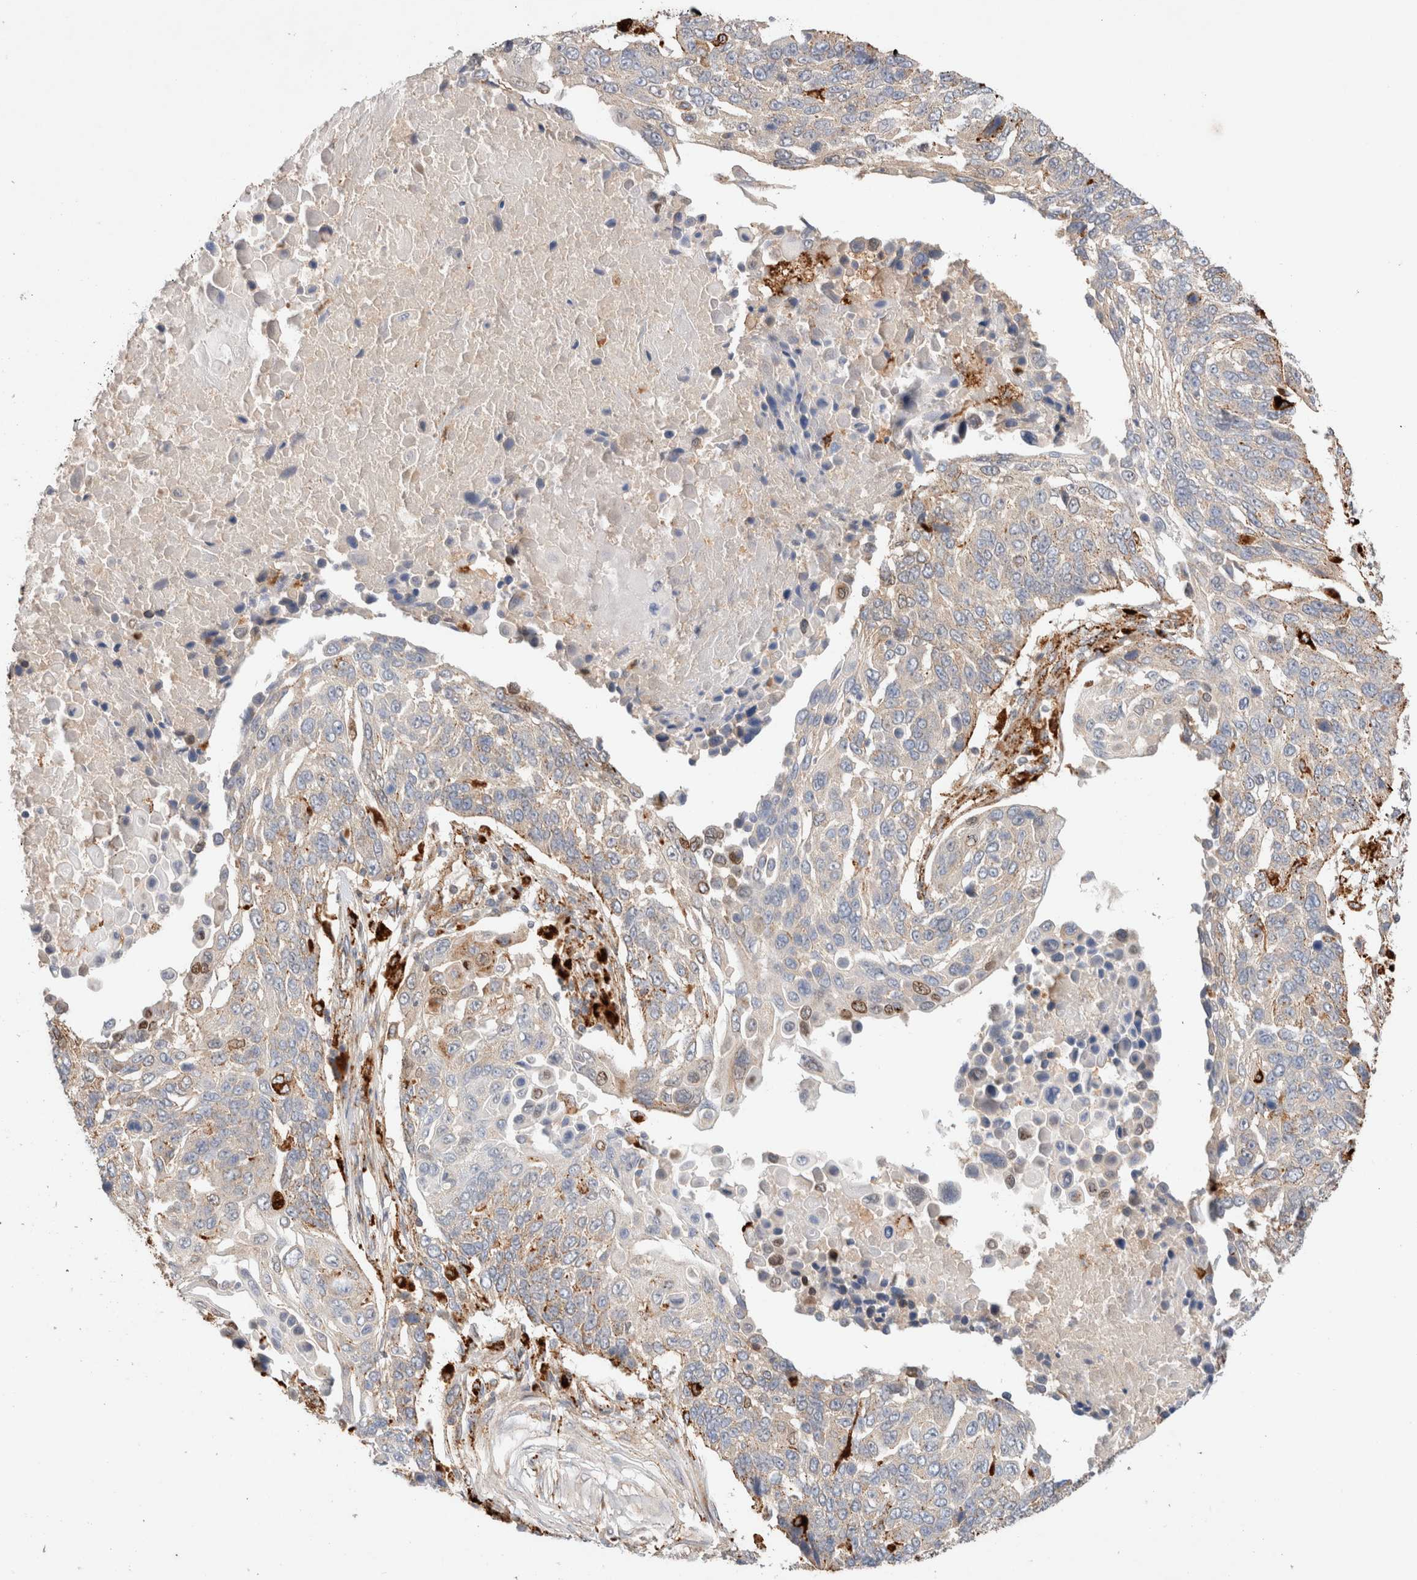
{"staining": {"intensity": "weak", "quantity": "<25%", "location": "cytoplasmic/membranous"}, "tissue": "lung cancer", "cell_type": "Tumor cells", "image_type": "cancer", "snomed": [{"axis": "morphology", "description": "Squamous cell carcinoma, NOS"}, {"axis": "topography", "description": "Lung"}], "caption": "Lung cancer was stained to show a protein in brown. There is no significant positivity in tumor cells.", "gene": "RABEPK", "patient": {"sex": "male", "age": 66}}